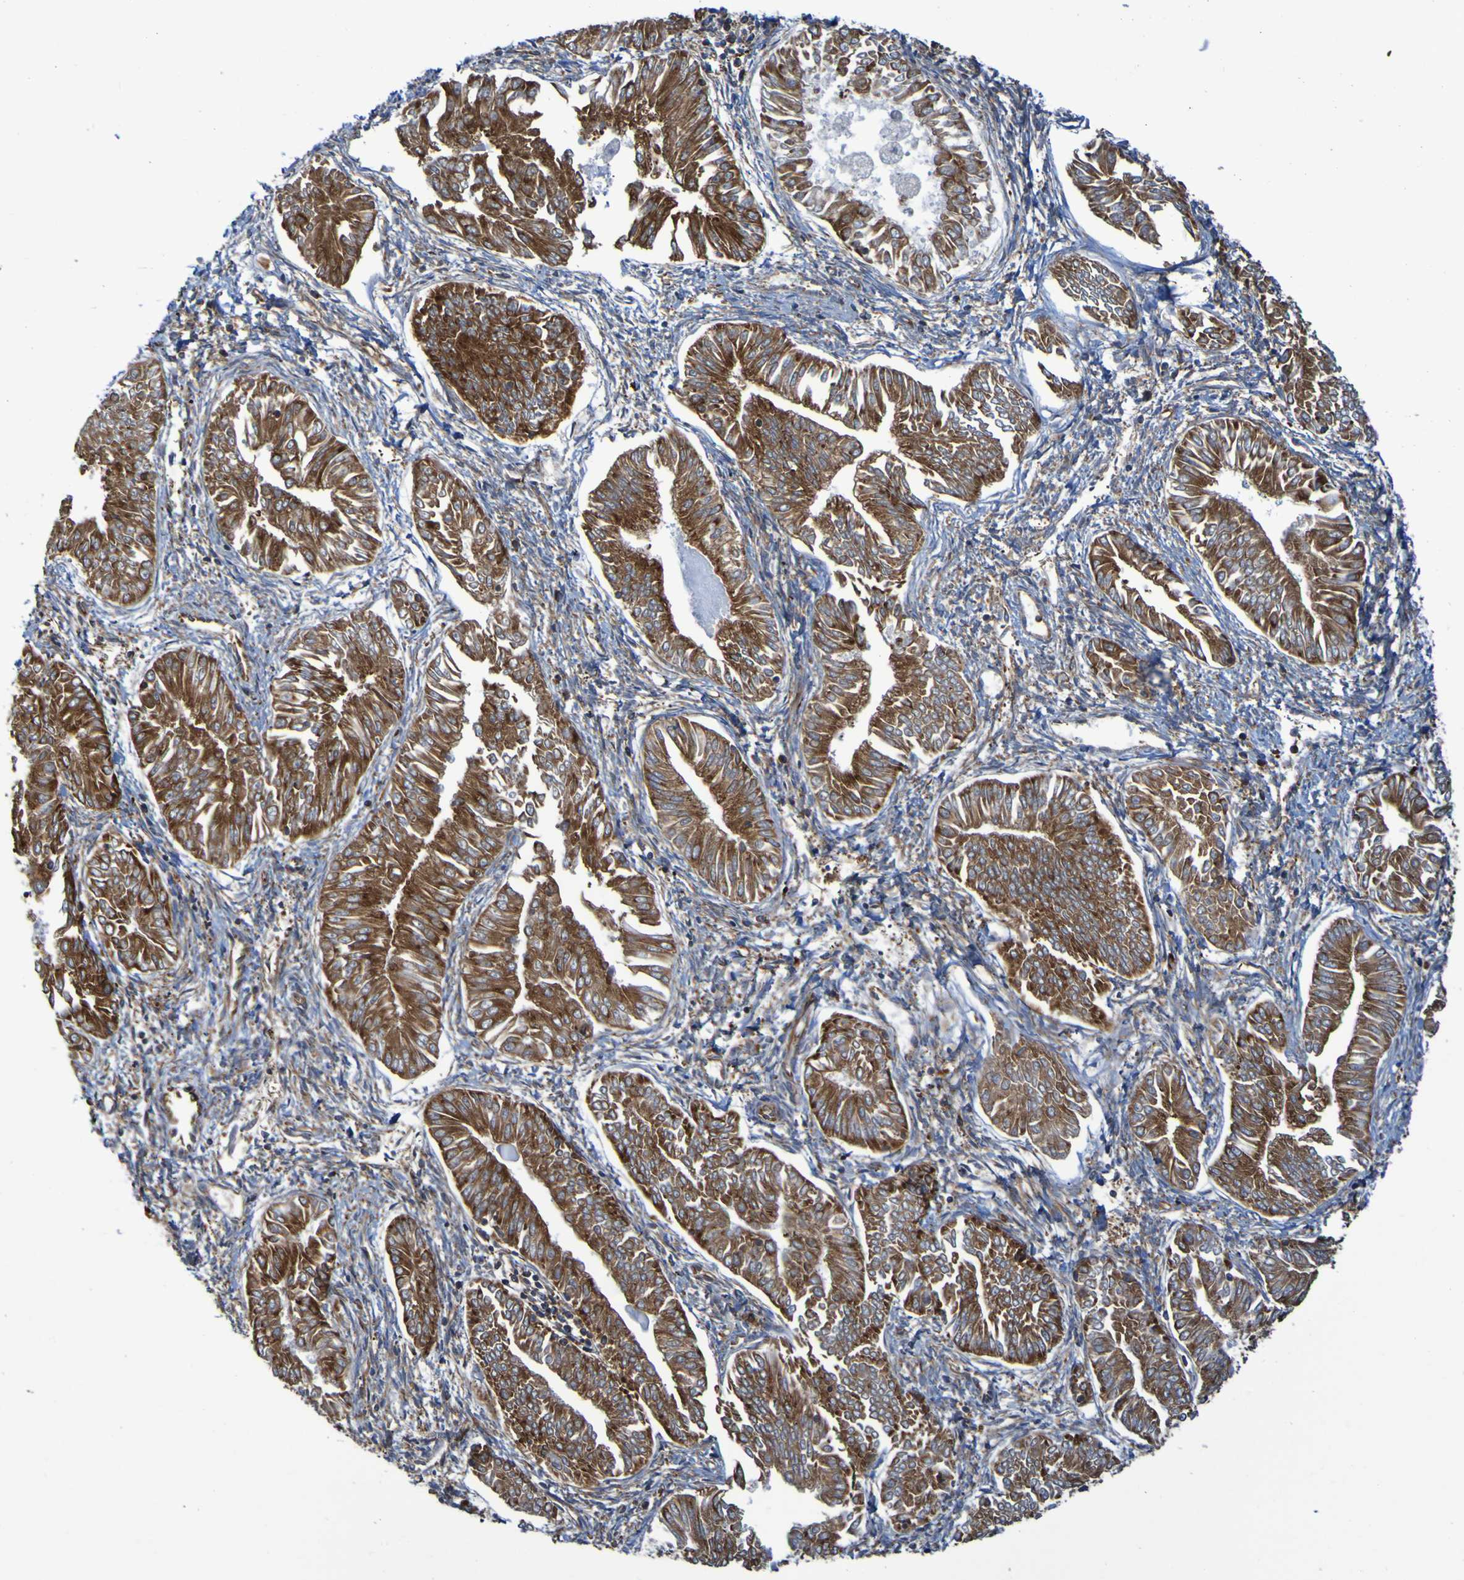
{"staining": {"intensity": "moderate", "quantity": ">75%", "location": "cytoplasmic/membranous"}, "tissue": "endometrial cancer", "cell_type": "Tumor cells", "image_type": "cancer", "snomed": [{"axis": "morphology", "description": "Adenocarcinoma, NOS"}, {"axis": "topography", "description": "Endometrium"}], "caption": "Immunohistochemistry (DAB (3,3'-diaminobenzidine)) staining of endometrial cancer (adenocarcinoma) demonstrates moderate cytoplasmic/membranous protein expression in approximately >75% of tumor cells. The protein is shown in brown color, while the nuclei are stained blue.", "gene": "RPL10", "patient": {"sex": "female", "age": 53}}